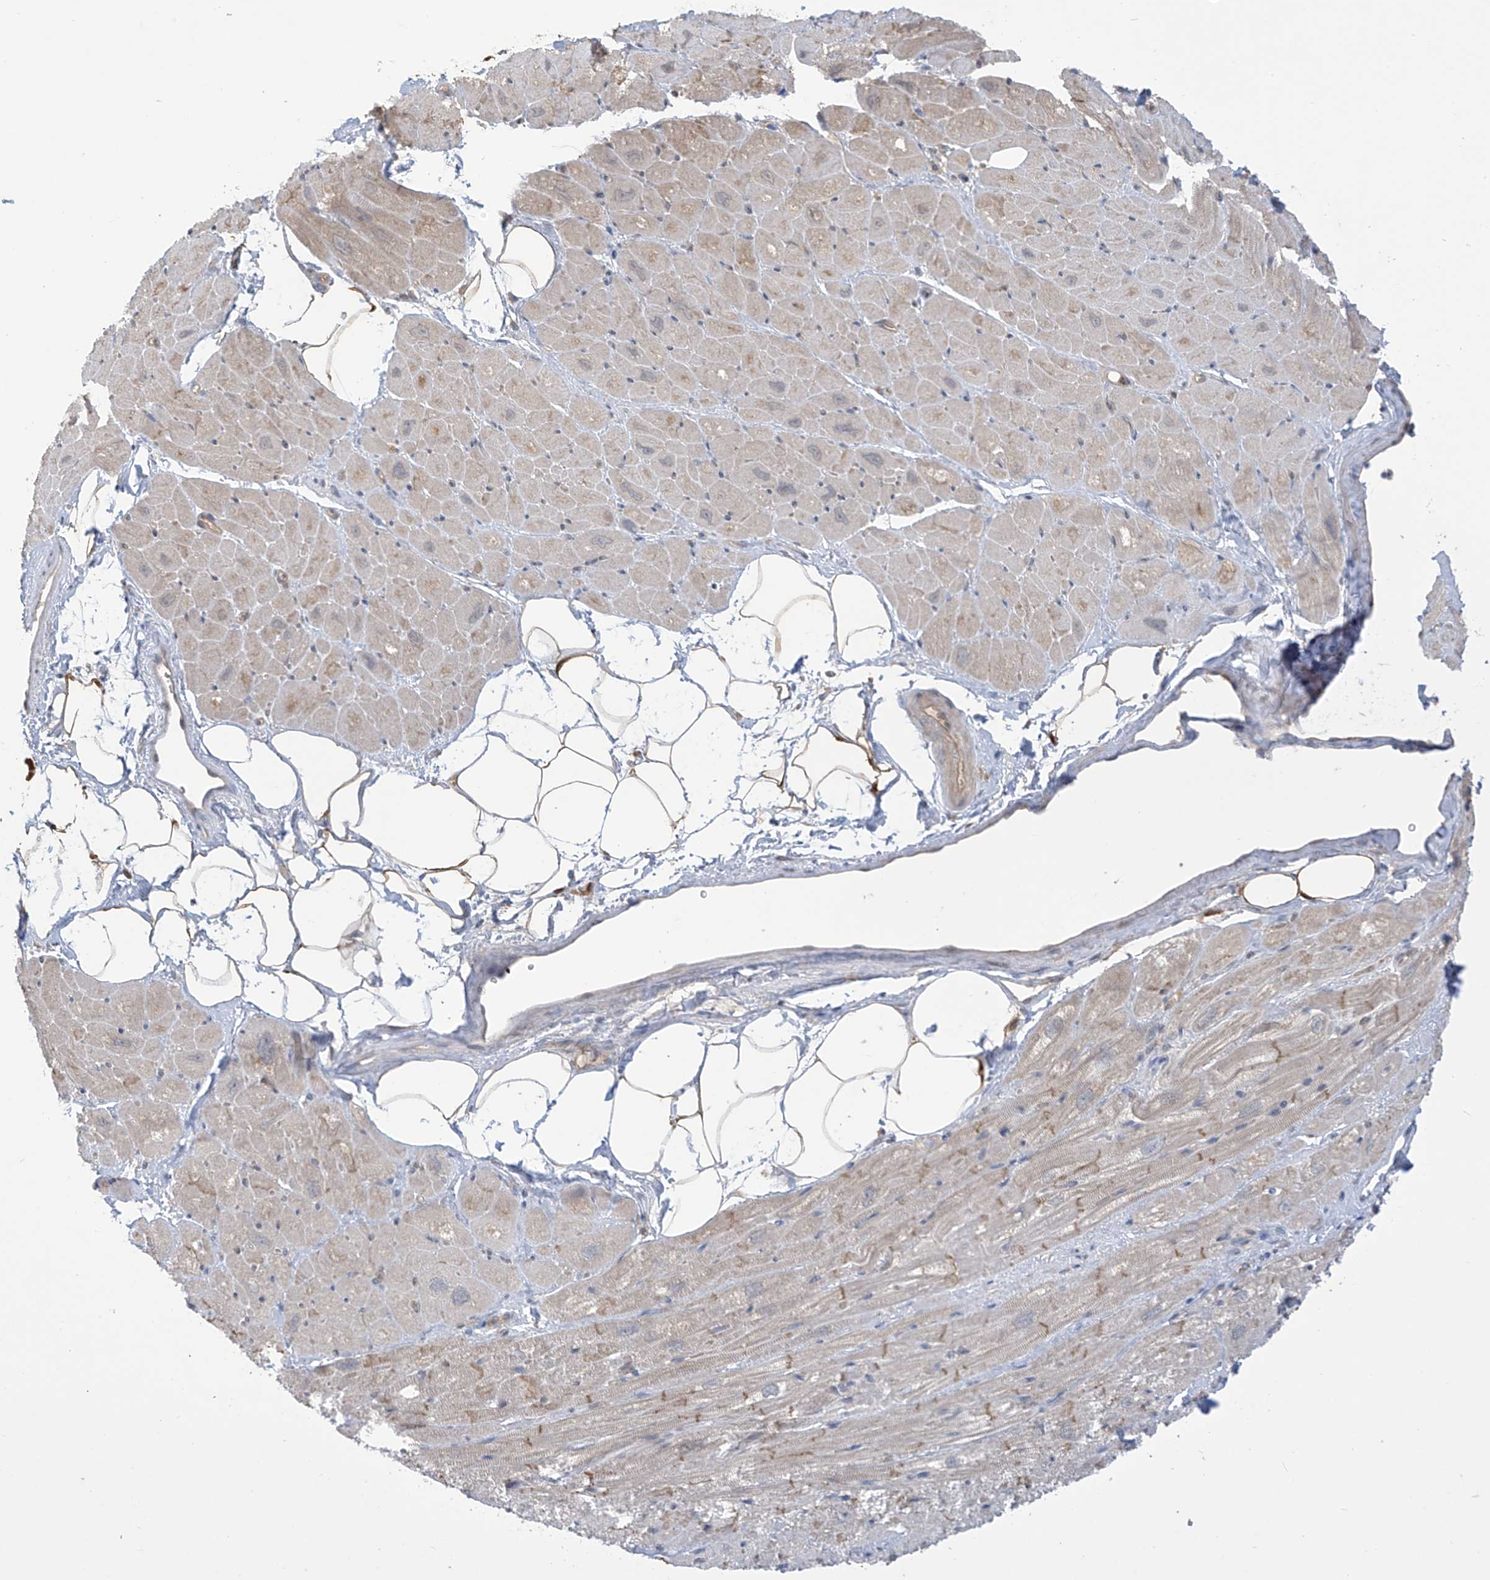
{"staining": {"intensity": "moderate", "quantity": "<25%", "location": "cytoplasmic/membranous"}, "tissue": "heart muscle", "cell_type": "Cardiomyocytes", "image_type": "normal", "snomed": [{"axis": "morphology", "description": "Normal tissue, NOS"}, {"axis": "topography", "description": "Heart"}], "caption": "Immunohistochemistry micrograph of unremarkable heart muscle: human heart muscle stained using immunohistochemistry demonstrates low levels of moderate protein expression localized specifically in the cytoplasmic/membranous of cardiomyocytes, appearing as a cytoplasmic/membranous brown color.", "gene": "IDH1", "patient": {"sex": "male", "age": 50}}